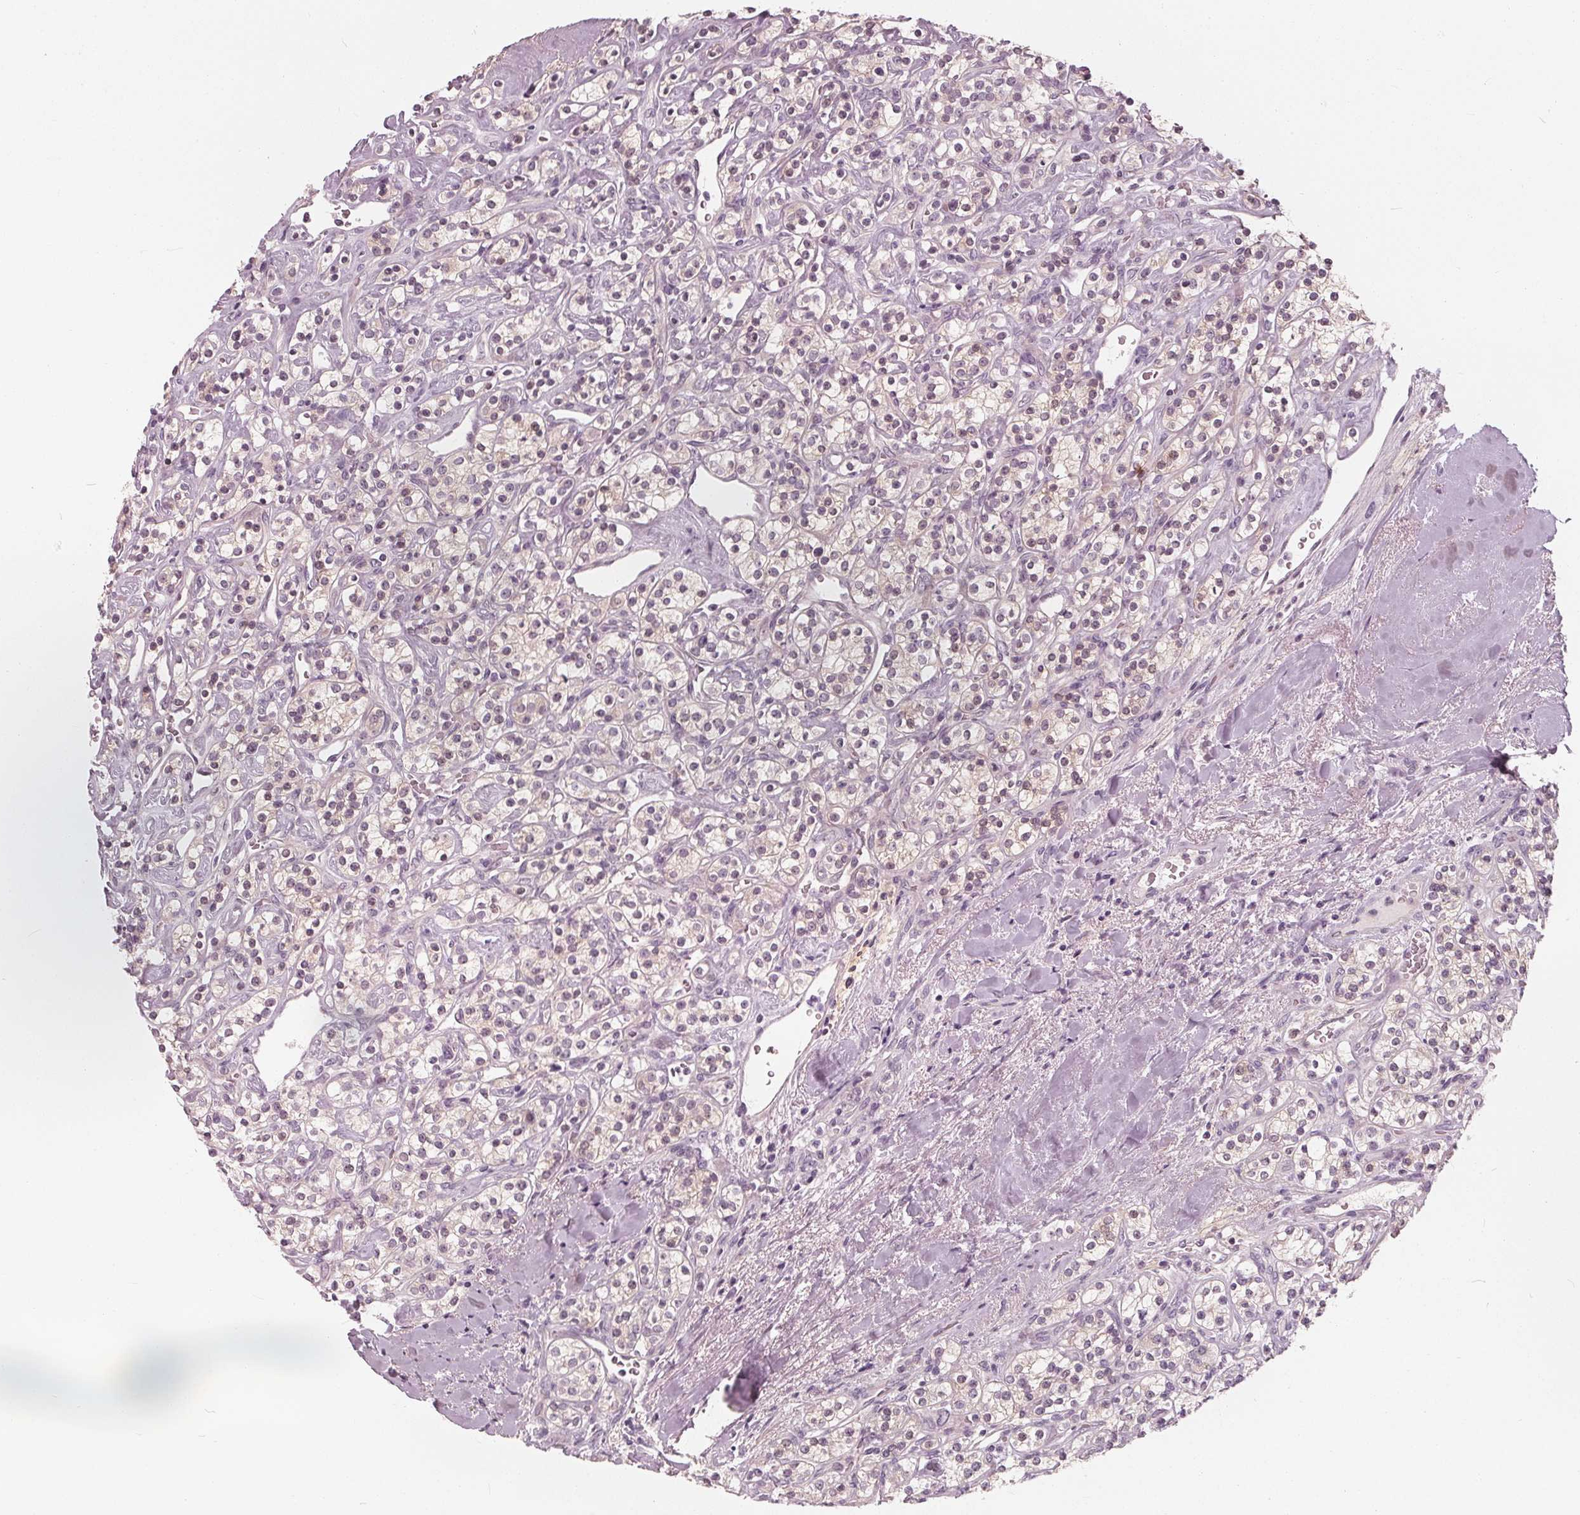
{"staining": {"intensity": "negative", "quantity": "none", "location": "none"}, "tissue": "renal cancer", "cell_type": "Tumor cells", "image_type": "cancer", "snomed": [{"axis": "morphology", "description": "Adenocarcinoma, NOS"}, {"axis": "topography", "description": "Kidney"}], "caption": "High power microscopy photomicrograph of an immunohistochemistry micrograph of adenocarcinoma (renal), revealing no significant staining in tumor cells.", "gene": "SAT2", "patient": {"sex": "male", "age": 77}}